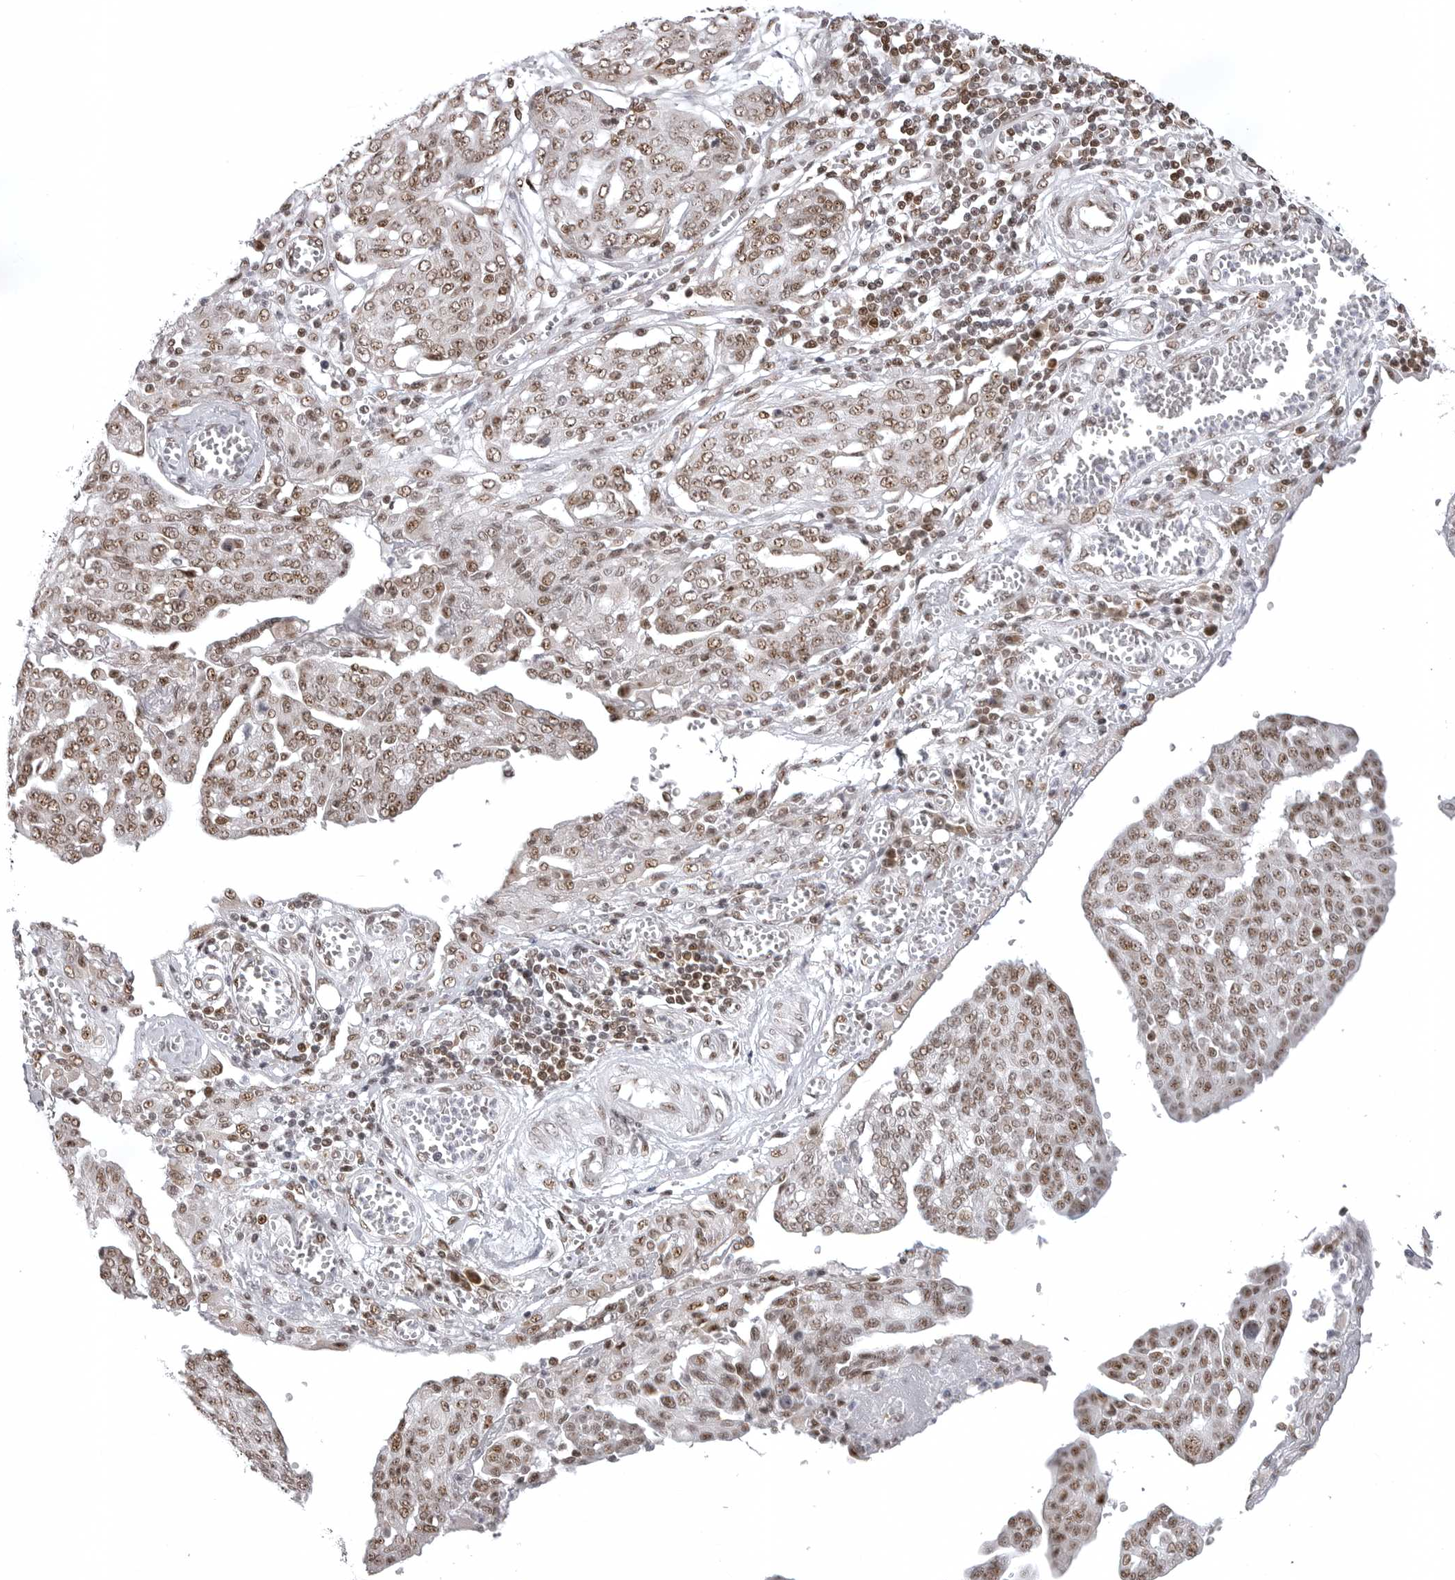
{"staining": {"intensity": "moderate", "quantity": ">75%", "location": "nuclear"}, "tissue": "ovarian cancer", "cell_type": "Tumor cells", "image_type": "cancer", "snomed": [{"axis": "morphology", "description": "Cystadenocarcinoma, serous, NOS"}, {"axis": "topography", "description": "Soft tissue"}, {"axis": "topography", "description": "Ovary"}], "caption": "Ovarian cancer (serous cystadenocarcinoma) tissue demonstrates moderate nuclear expression in about >75% of tumor cells", "gene": "WRAP53", "patient": {"sex": "female", "age": 57}}